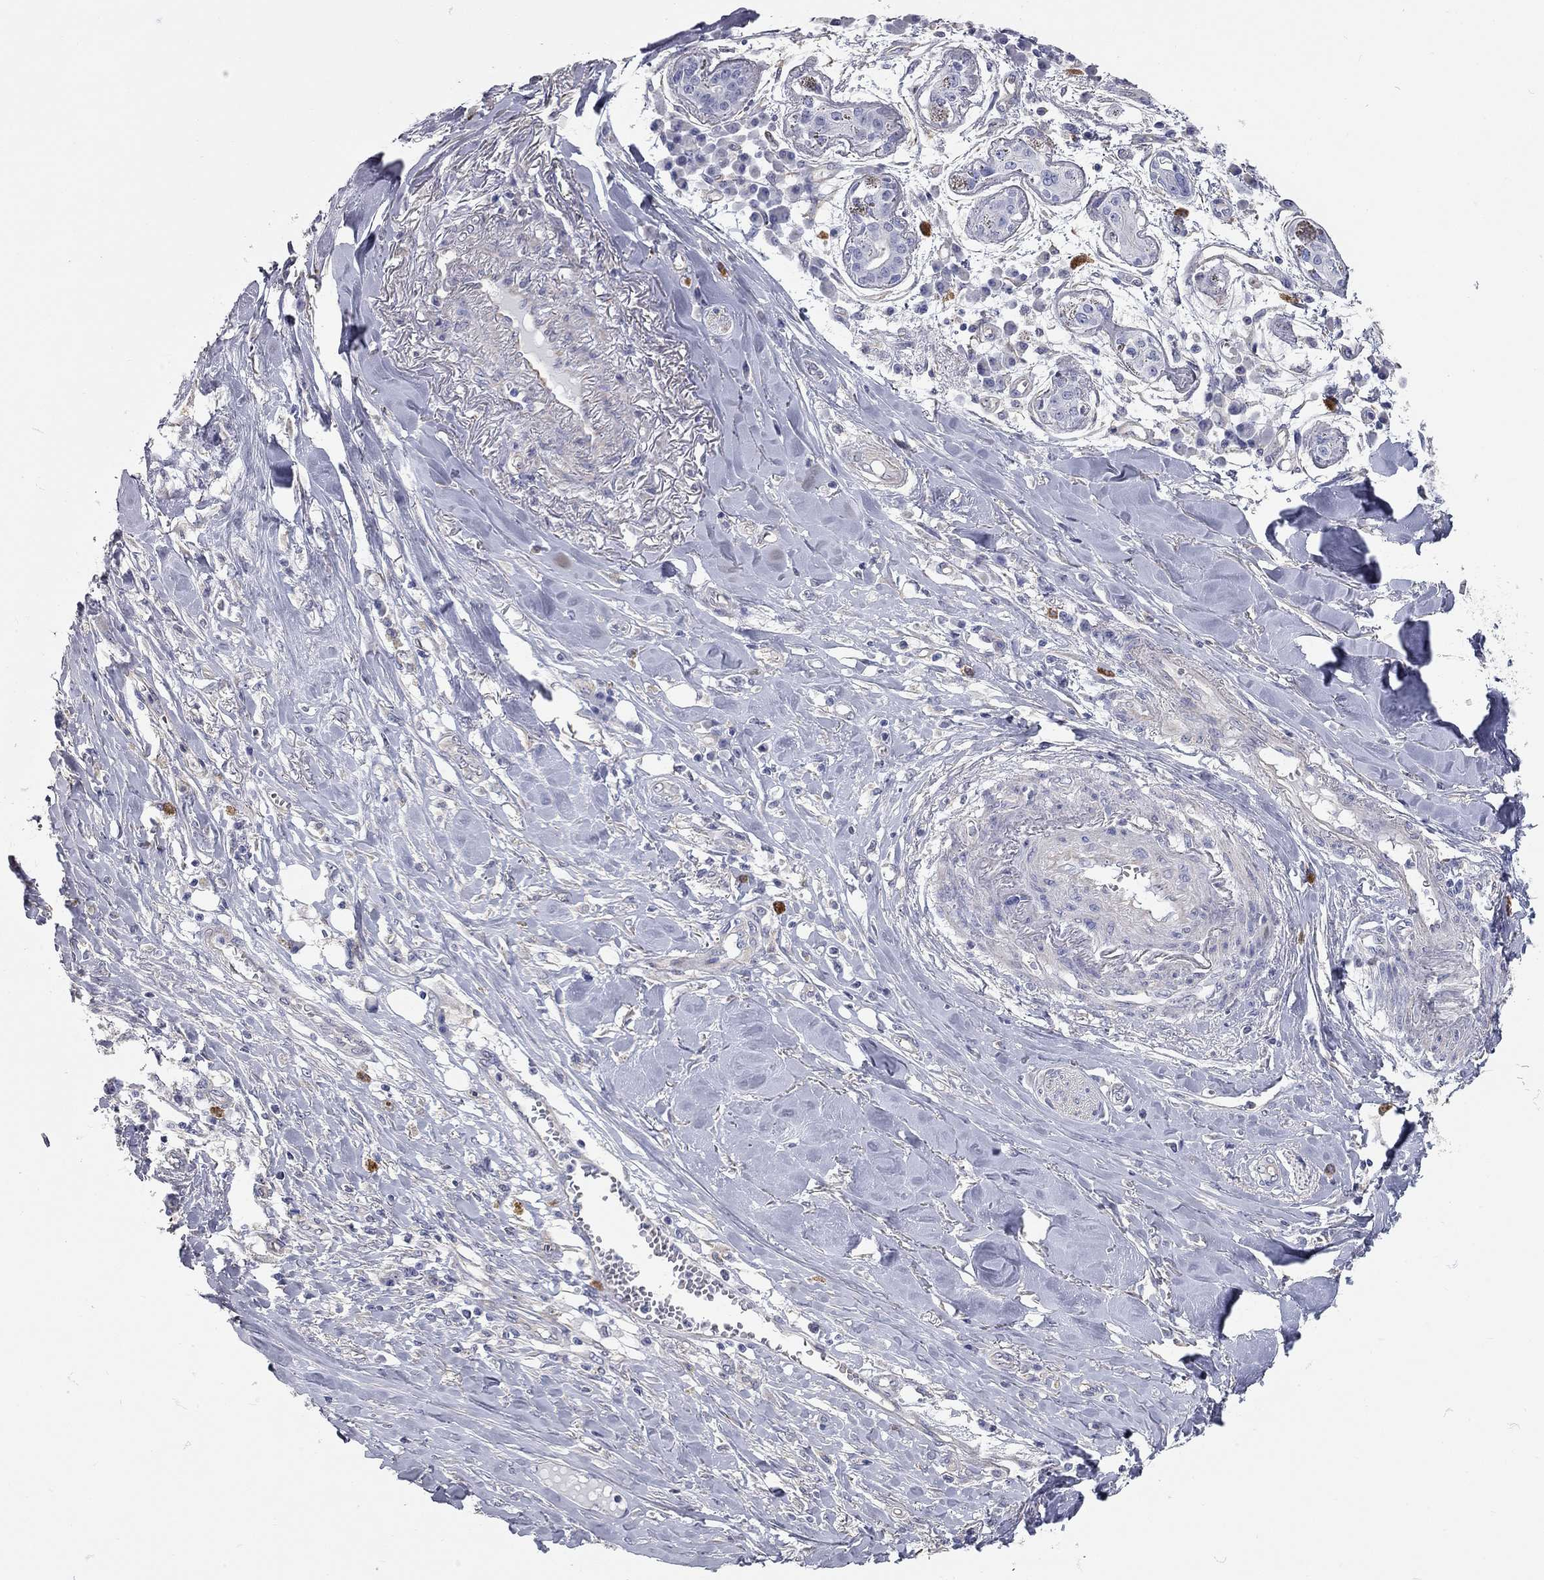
{"staining": {"intensity": "negative", "quantity": "none", "location": "none"}, "tissue": "skin cancer", "cell_type": "Tumor cells", "image_type": "cancer", "snomed": [{"axis": "morphology", "description": "Squamous cell carcinoma, NOS"}, {"axis": "topography", "description": "Skin"}], "caption": "The image shows no significant positivity in tumor cells of squamous cell carcinoma (skin).", "gene": "C10orf90", "patient": {"sex": "male", "age": 82}}